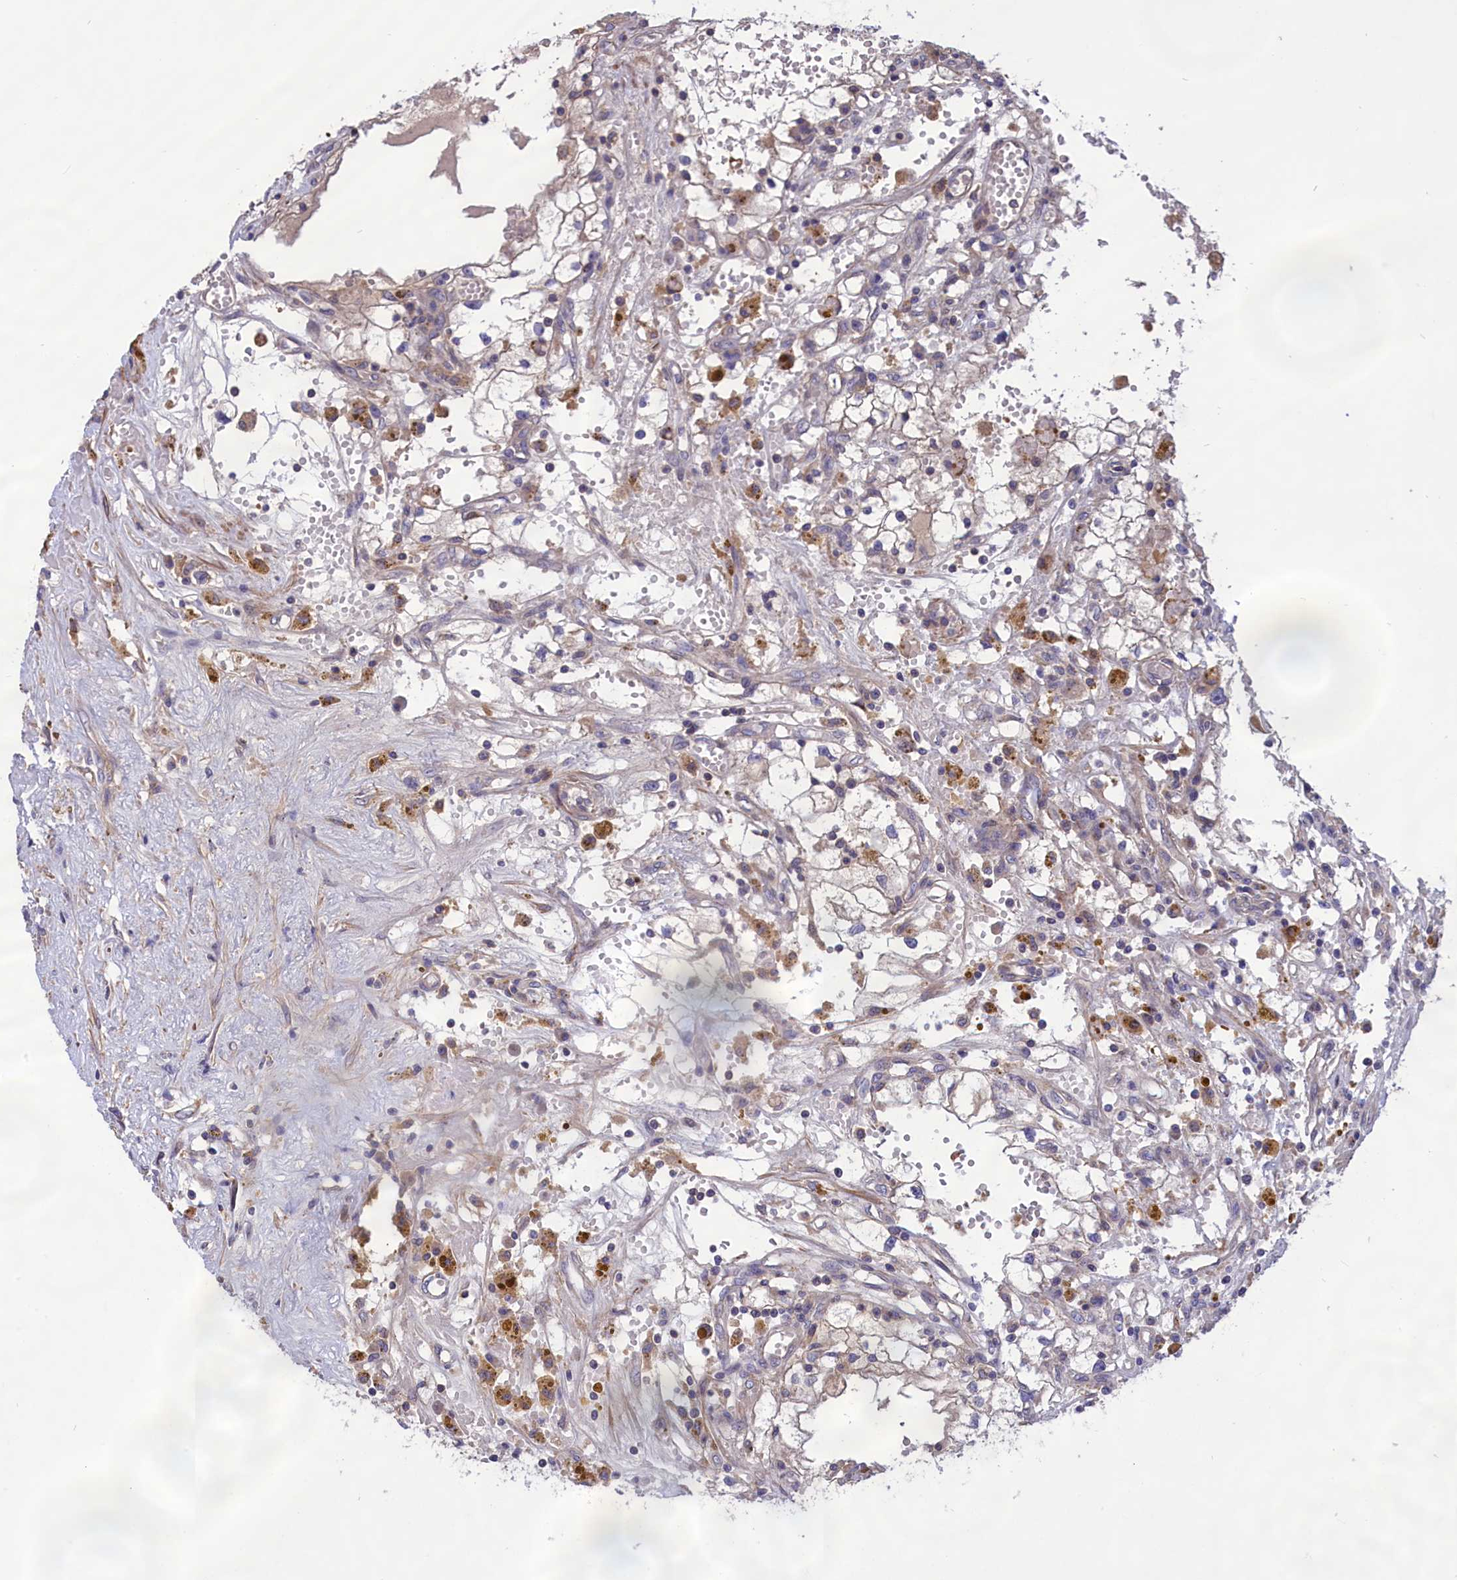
{"staining": {"intensity": "negative", "quantity": "none", "location": "none"}, "tissue": "renal cancer", "cell_type": "Tumor cells", "image_type": "cancer", "snomed": [{"axis": "morphology", "description": "Adenocarcinoma, NOS"}, {"axis": "topography", "description": "Kidney"}], "caption": "Tumor cells show no significant protein expression in renal cancer. (Immunohistochemistry, brightfield microscopy, high magnification).", "gene": "AMDHD2", "patient": {"sex": "male", "age": 56}}